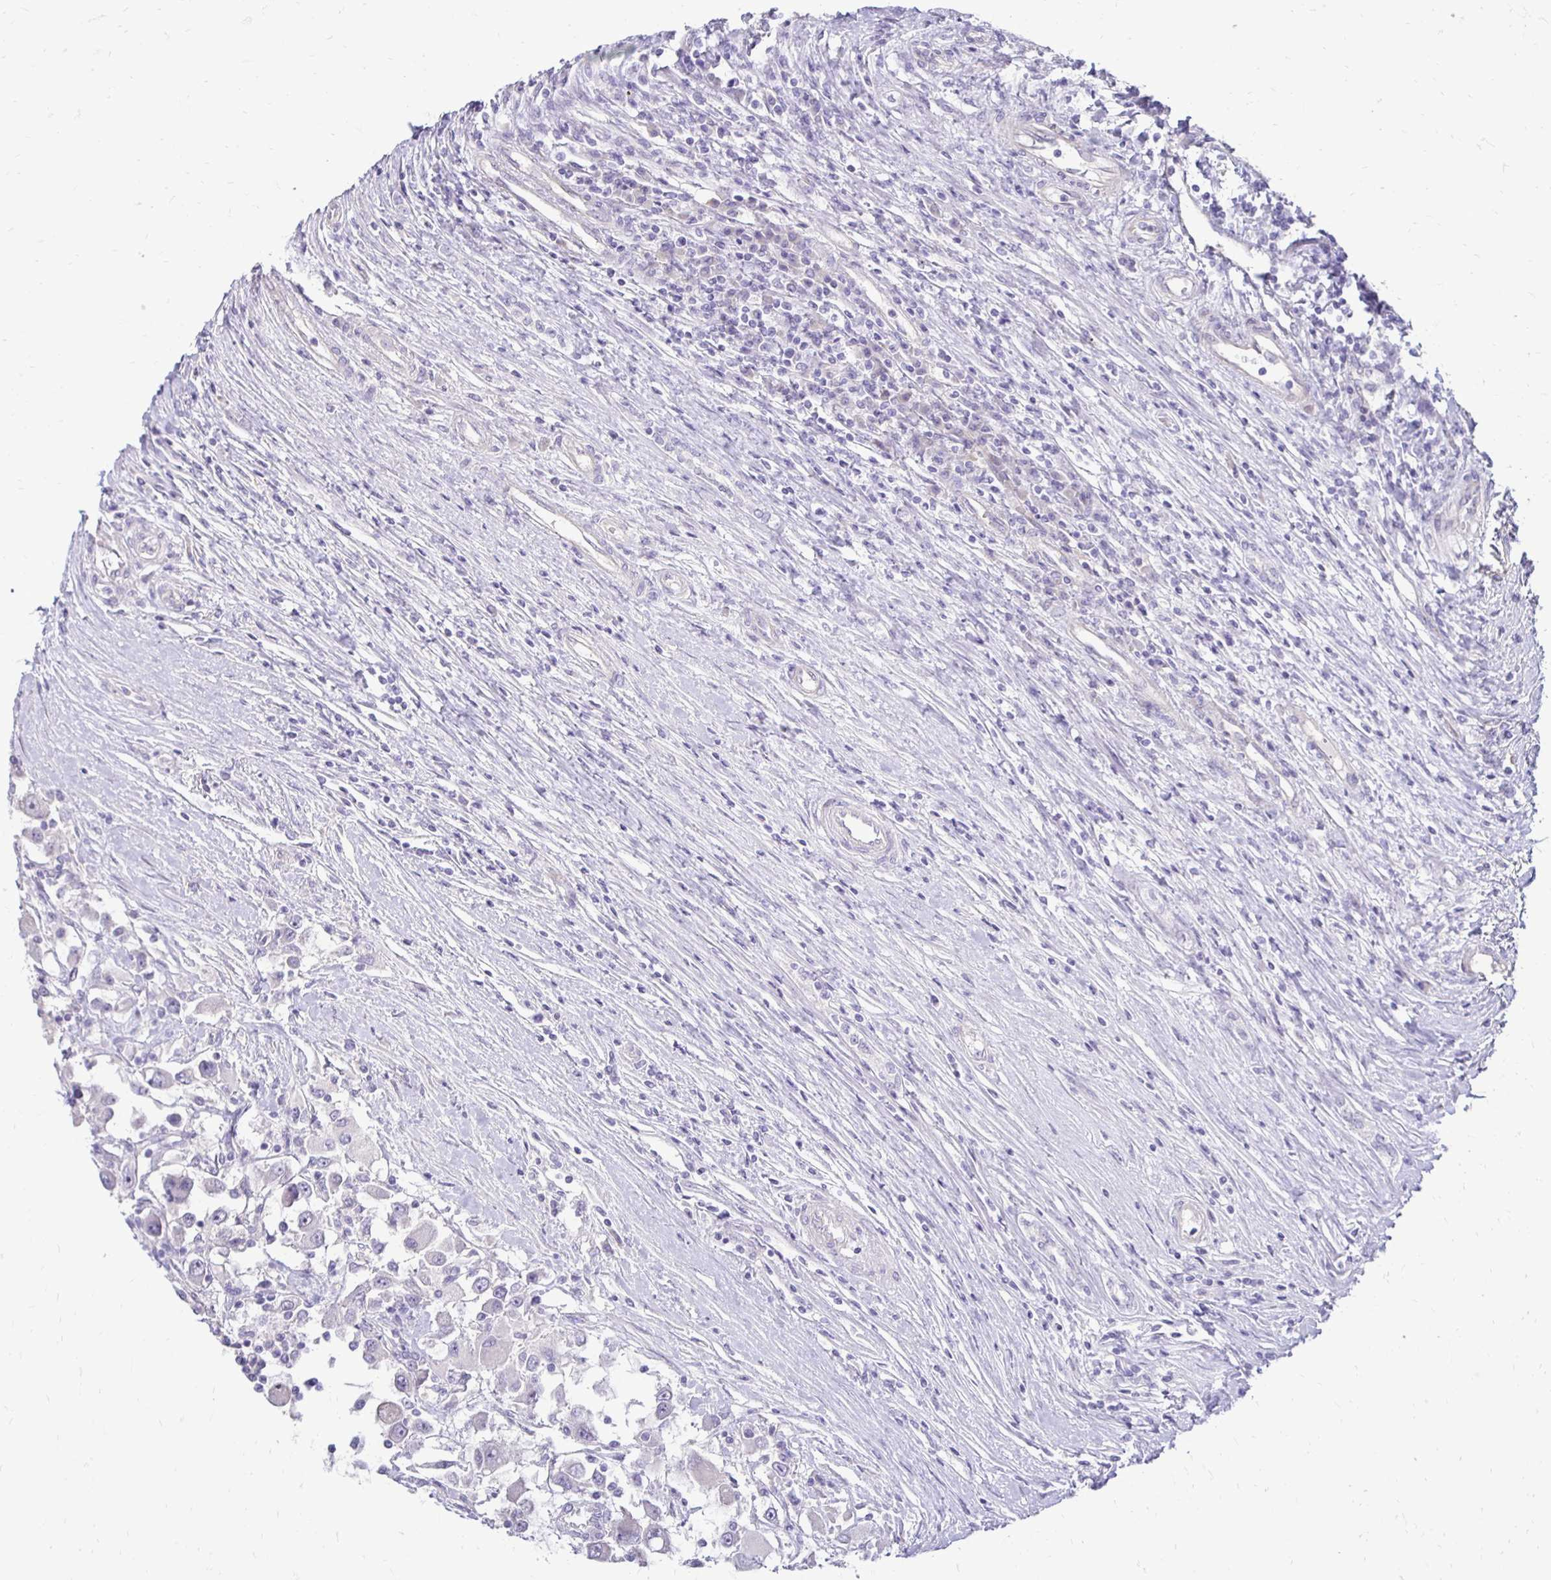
{"staining": {"intensity": "negative", "quantity": "none", "location": "none"}, "tissue": "renal cancer", "cell_type": "Tumor cells", "image_type": "cancer", "snomed": [{"axis": "morphology", "description": "Adenocarcinoma, NOS"}, {"axis": "topography", "description": "Kidney"}], "caption": "Immunohistochemistry (IHC) image of neoplastic tissue: human adenocarcinoma (renal) stained with DAB (3,3'-diaminobenzidine) shows no significant protein expression in tumor cells.", "gene": "GAS2", "patient": {"sex": "female", "age": 67}}